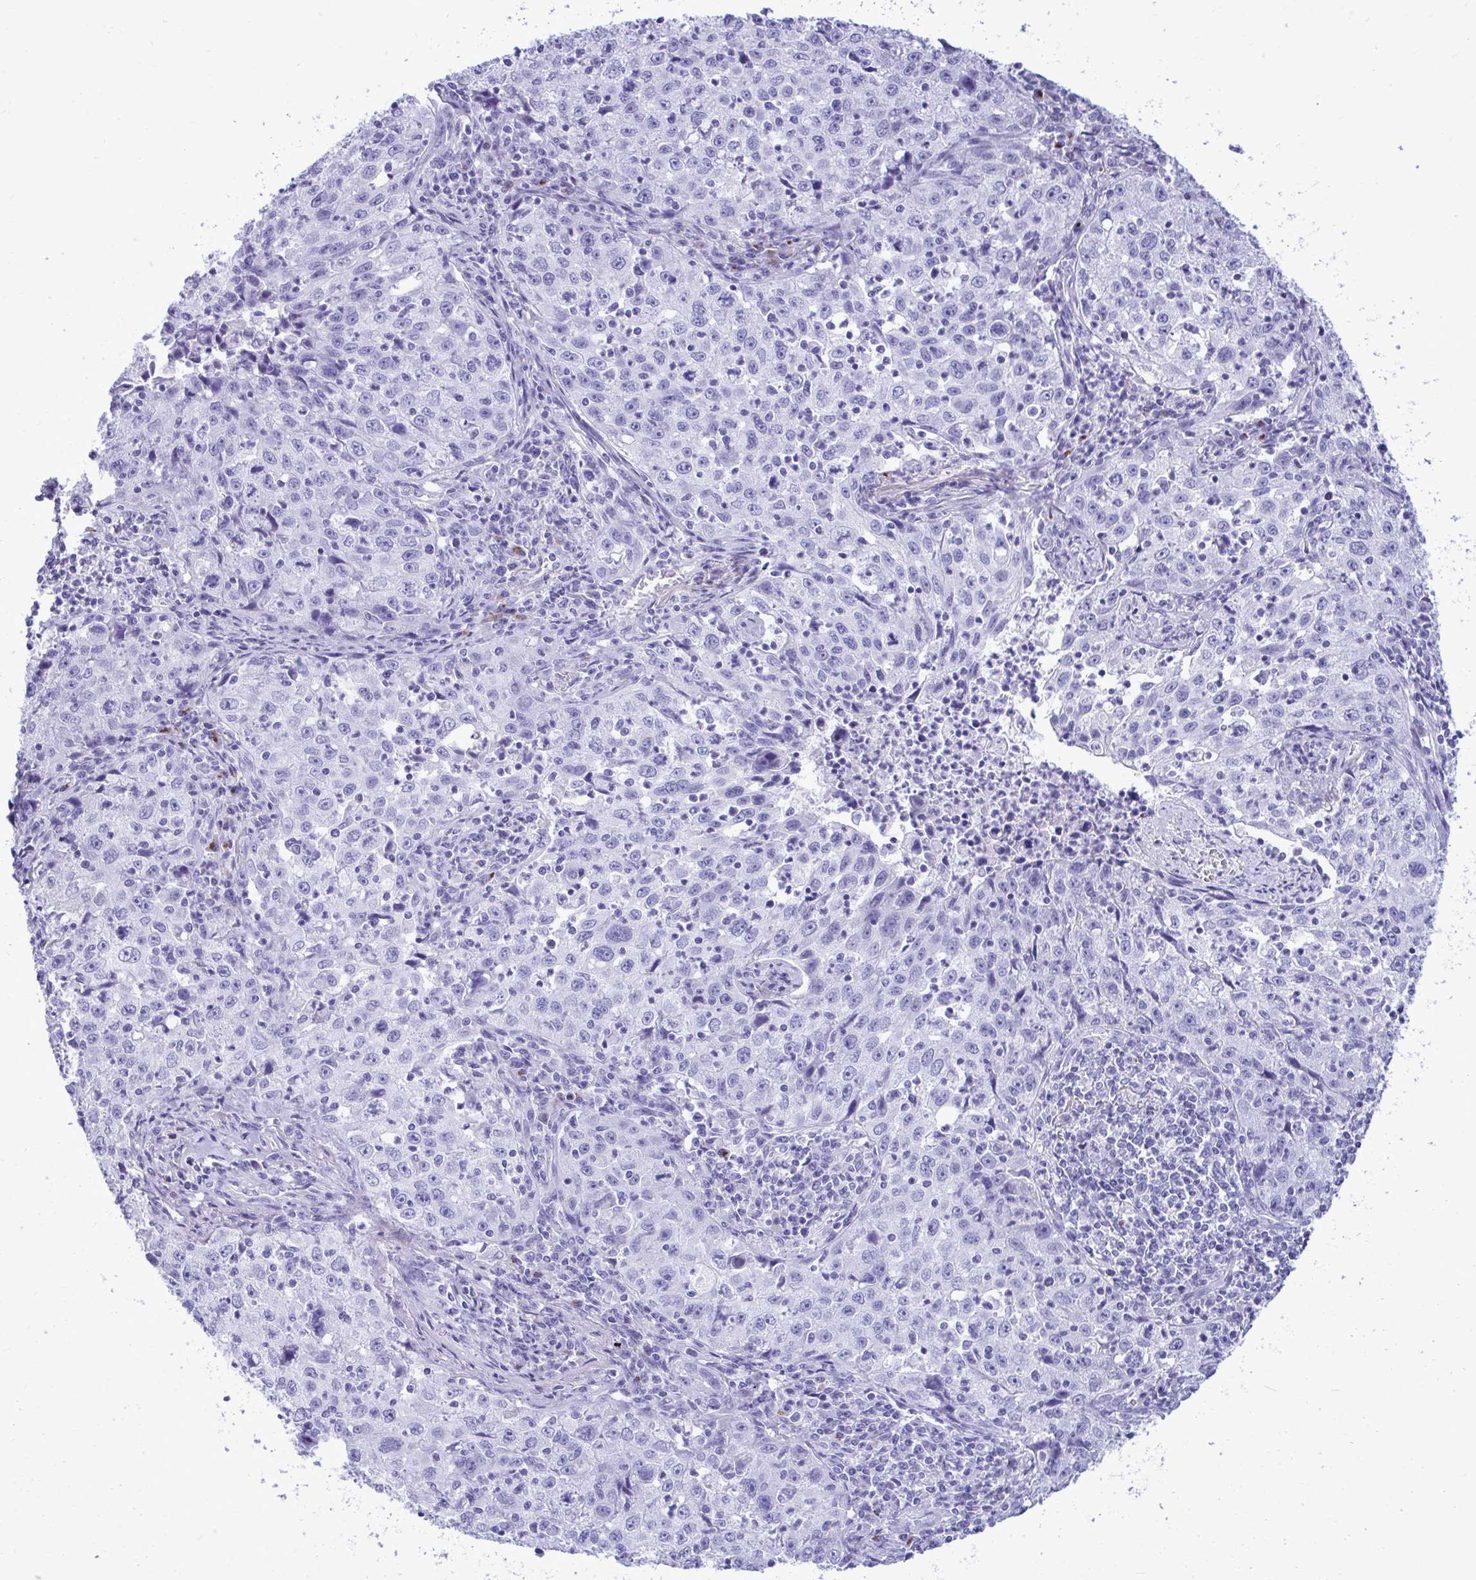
{"staining": {"intensity": "negative", "quantity": "none", "location": "none"}, "tissue": "lung cancer", "cell_type": "Tumor cells", "image_type": "cancer", "snomed": [{"axis": "morphology", "description": "Squamous cell carcinoma, NOS"}, {"axis": "topography", "description": "Lung"}], "caption": "IHC photomicrograph of neoplastic tissue: human lung cancer stained with DAB displays no significant protein staining in tumor cells.", "gene": "ANKDD1B", "patient": {"sex": "male", "age": 71}}